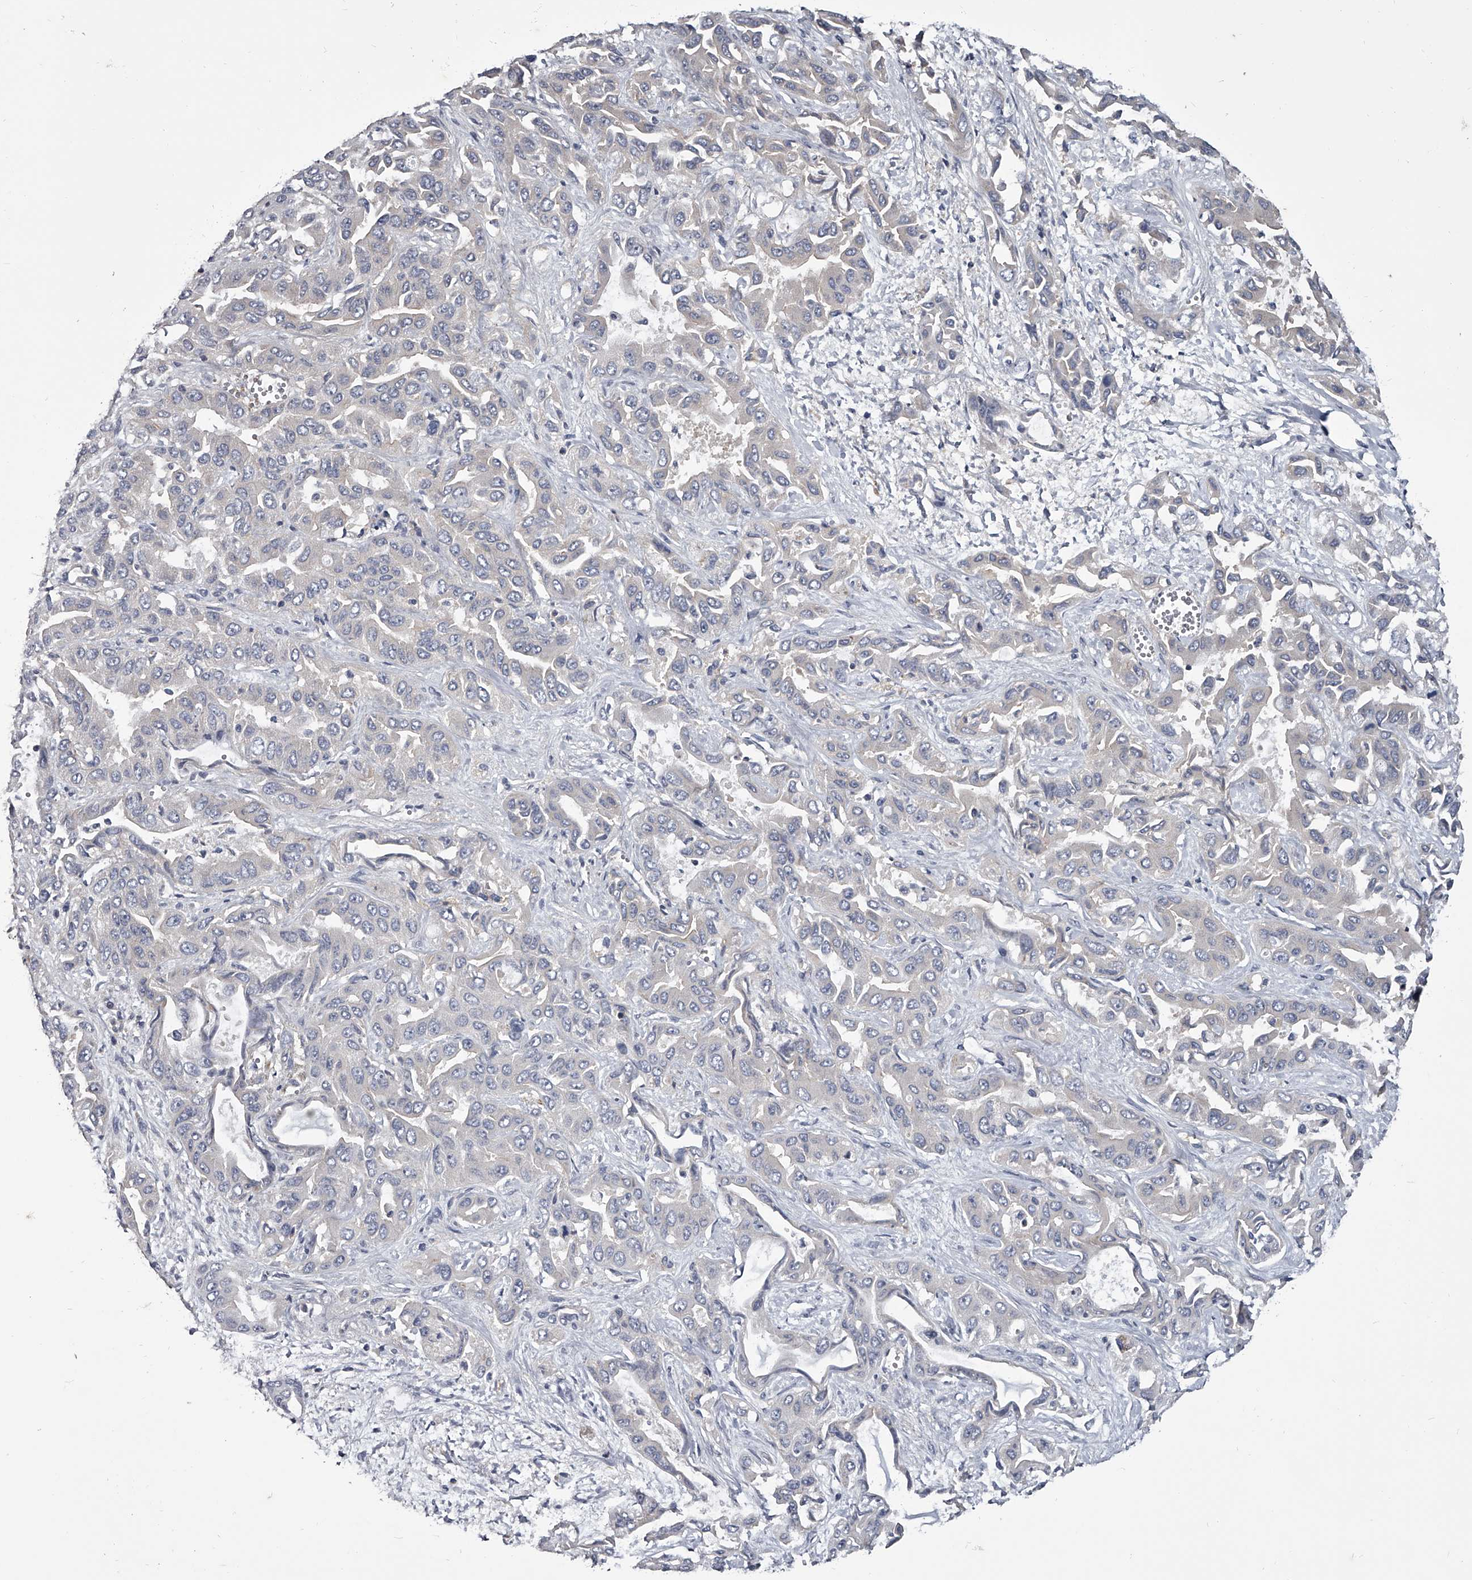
{"staining": {"intensity": "negative", "quantity": "none", "location": "none"}, "tissue": "liver cancer", "cell_type": "Tumor cells", "image_type": "cancer", "snomed": [{"axis": "morphology", "description": "Cholangiocarcinoma"}, {"axis": "topography", "description": "Liver"}], "caption": "A high-resolution photomicrograph shows immunohistochemistry staining of liver cancer (cholangiocarcinoma), which displays no significant expression in tumor cells. Brightfield microscopy of immunohistochemistry (IHC) stained with DAB (3,3'-diaminobenzidine) (brown) and hematoxylin (blue), captured at high magnification.", "gene": "GAPVD1", "patient": {"sex": "female", "age": 52}}